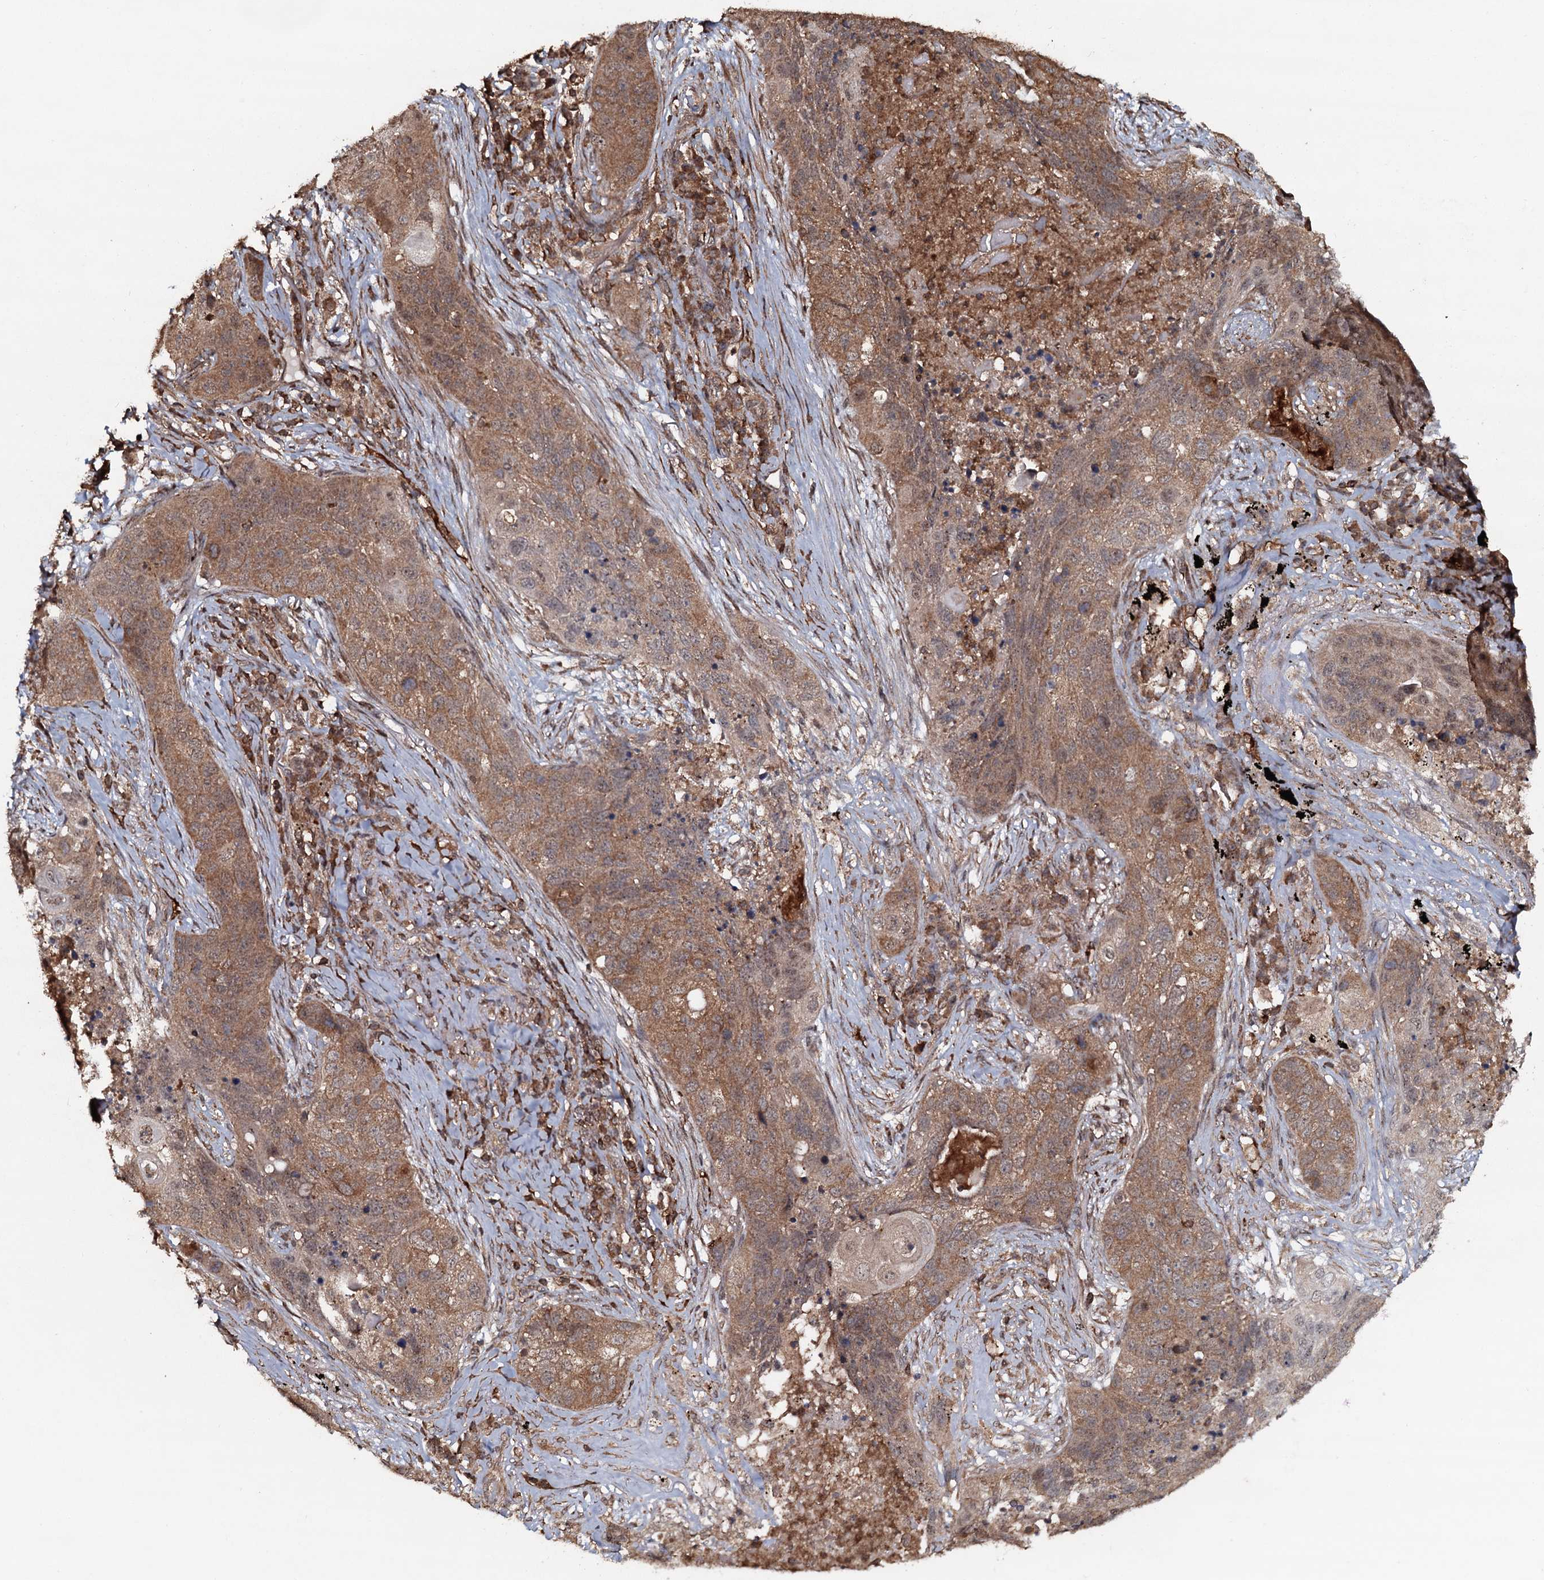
{"staining": {"intensity": "moderate", "quantity": ">75%", "location": "cytoplasmic/membranous,nuclear"}, "tissue": "lung cancer", "cell_type": "Tumor cells", "image_type": "cancer", "snomed": [{"axis": "morphology", "description": "Squamous cell carcinoma, NOS"}, {"axis": "topography", "description": "Lung"}], "caption": "Immunohistochemistry (IHC) histopathology image of neoplastic tissue: human squamous cell carcinoma (lung) stained using immunohistochemistry (IHC) displays medium levels of moderate protein expression localized specifically in the cytoplasmic/membranous and nuclear of tumor cells, appearing as a cytoplasmic/membranous and nuclear brown color.", "gene": "ADGRG3", "patient": {"sex": "female", "age": 63}}